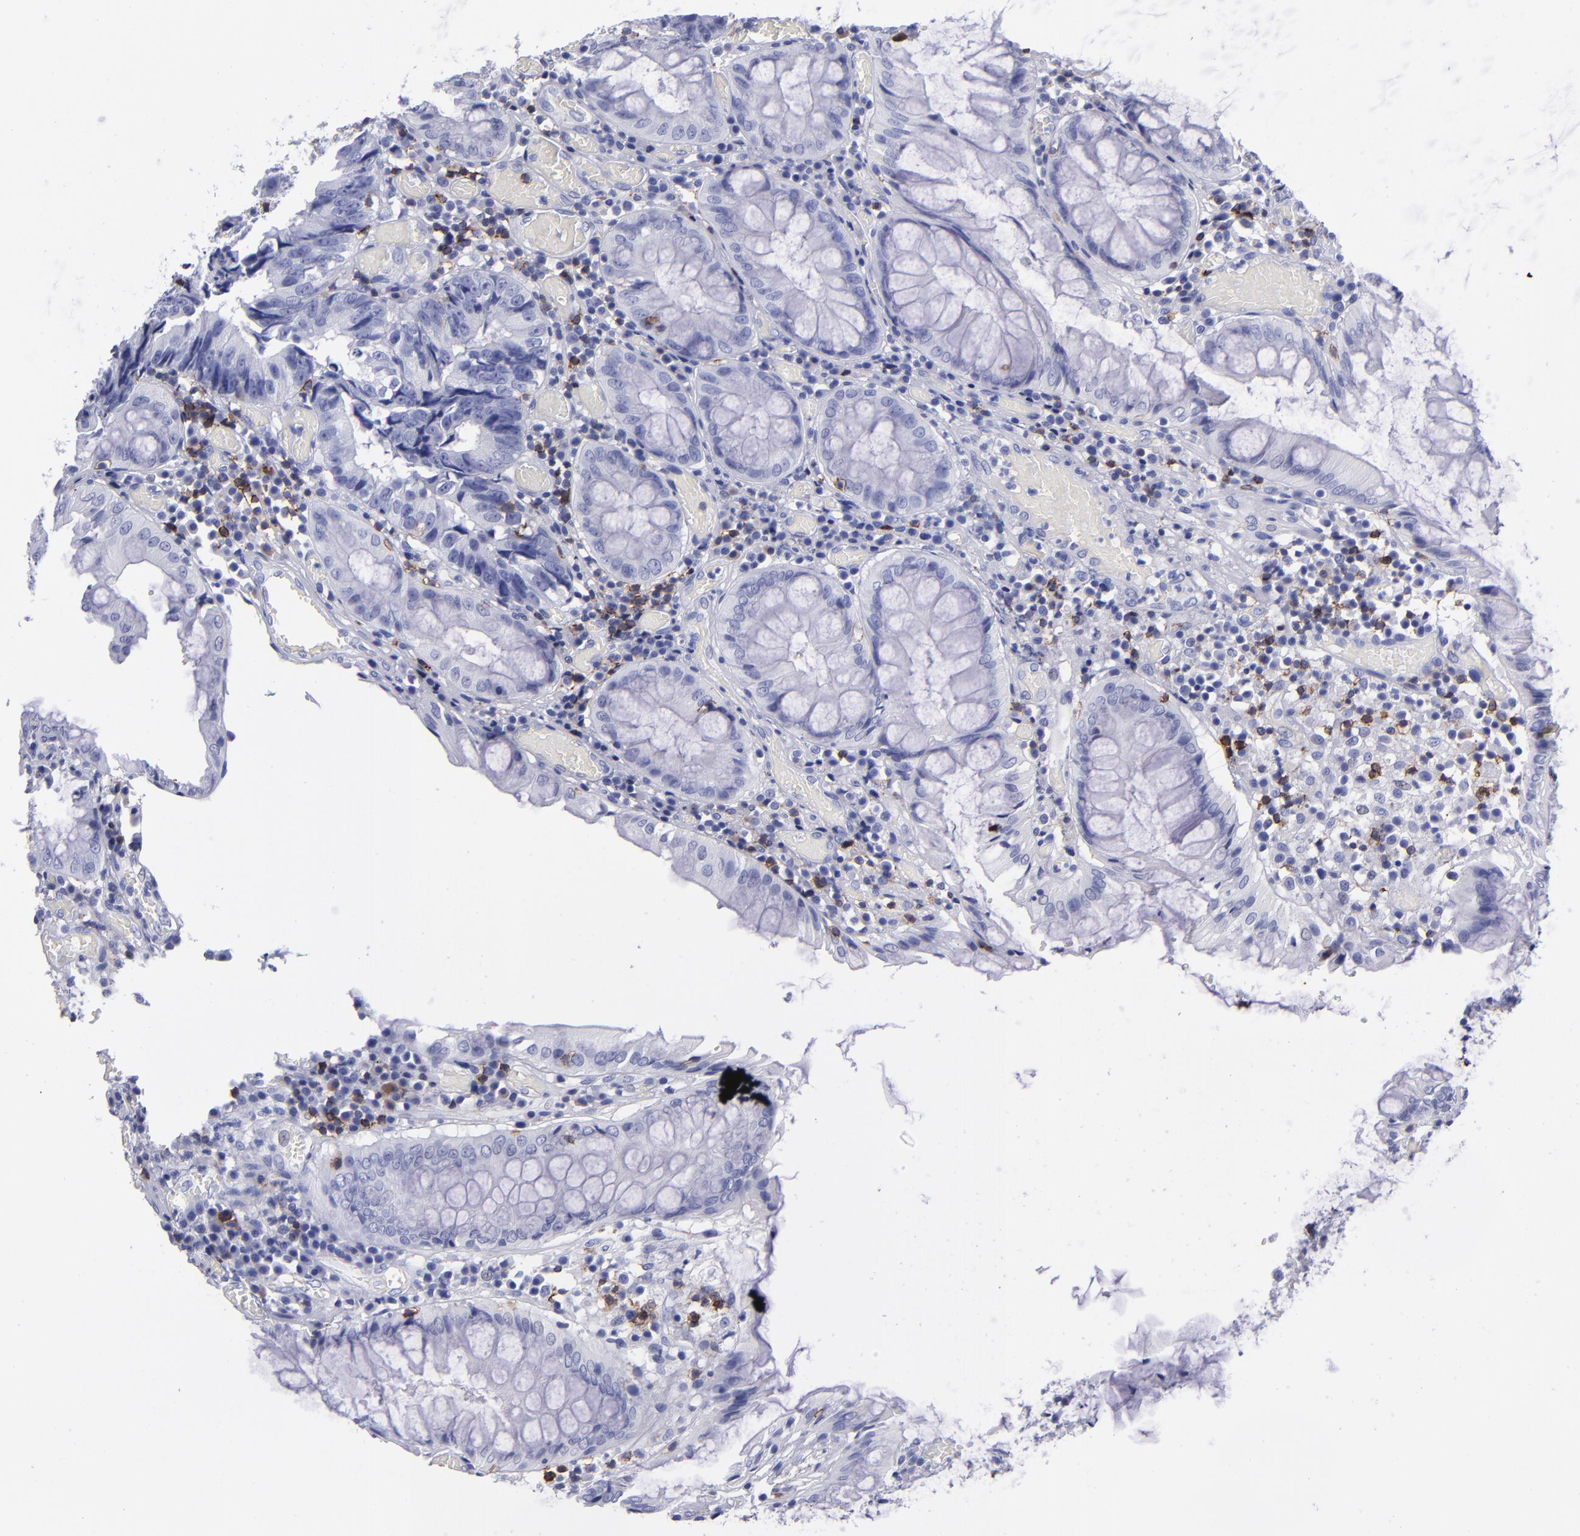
{"staining": {"intensity": "negative", "quantity": "none", "location": "none"}, "tissue": "colorectal cancer", "cell_type": "Tumor cells", "image_type": "cancer", "snomed": [{"axis": "morphology", "description": "Adenocarcinoma, NOS"}, {"axis": "topography", "description": "Rectum"}], "caption": "Protein analysis of colorectal adenocarcinoma demonstrates no significant positivity in tumor cells. (Brightfield microscopy of DAB (3,3'-diaminobenzidine) IHC at high magnification).", "gene": "CD6", "patient": {"sex": "female", "age": 98}}